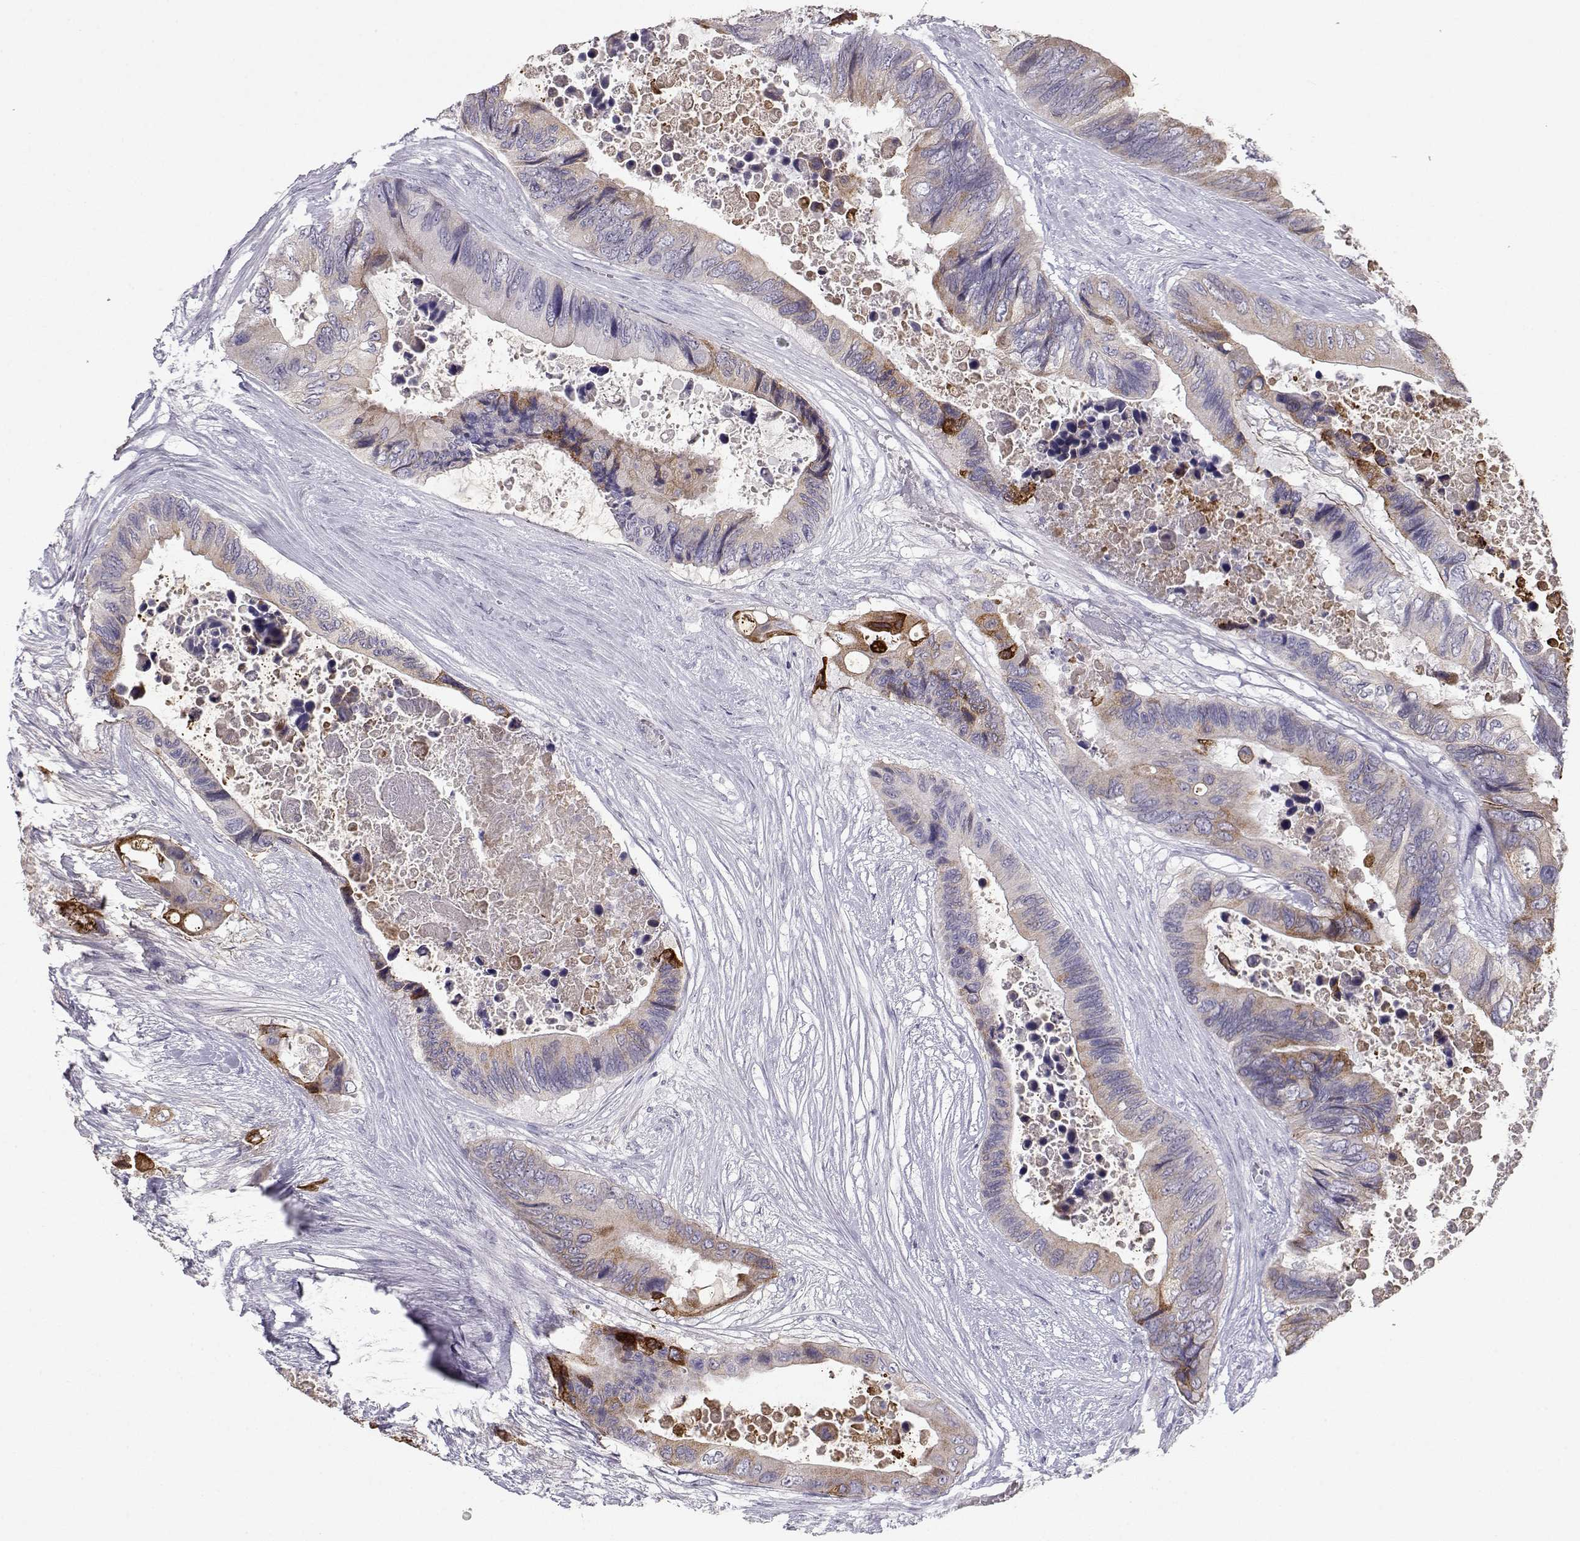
{"staining": {"intensity": "strong", "quantity": "<25%", "location": "cytoplasmic/membranous"}, "tissue": "colorectal cancer", "cell_type": "Tumor cells", "image_type": "cancer", "snomed": [{"axis": "morphology", "description": "Adenocarcinoma, NOS"}, {"axis": "topography", "description": "Rectum"}], "caption": "Immunohistochemical staining of human colorectal adenocarcinoma reveals medium levels of strong cytoplasmic/membranous positivity in about <25% of tumor cells.", "gene": "LAMB3", "patient": {"sex": "male", "age": 63}}